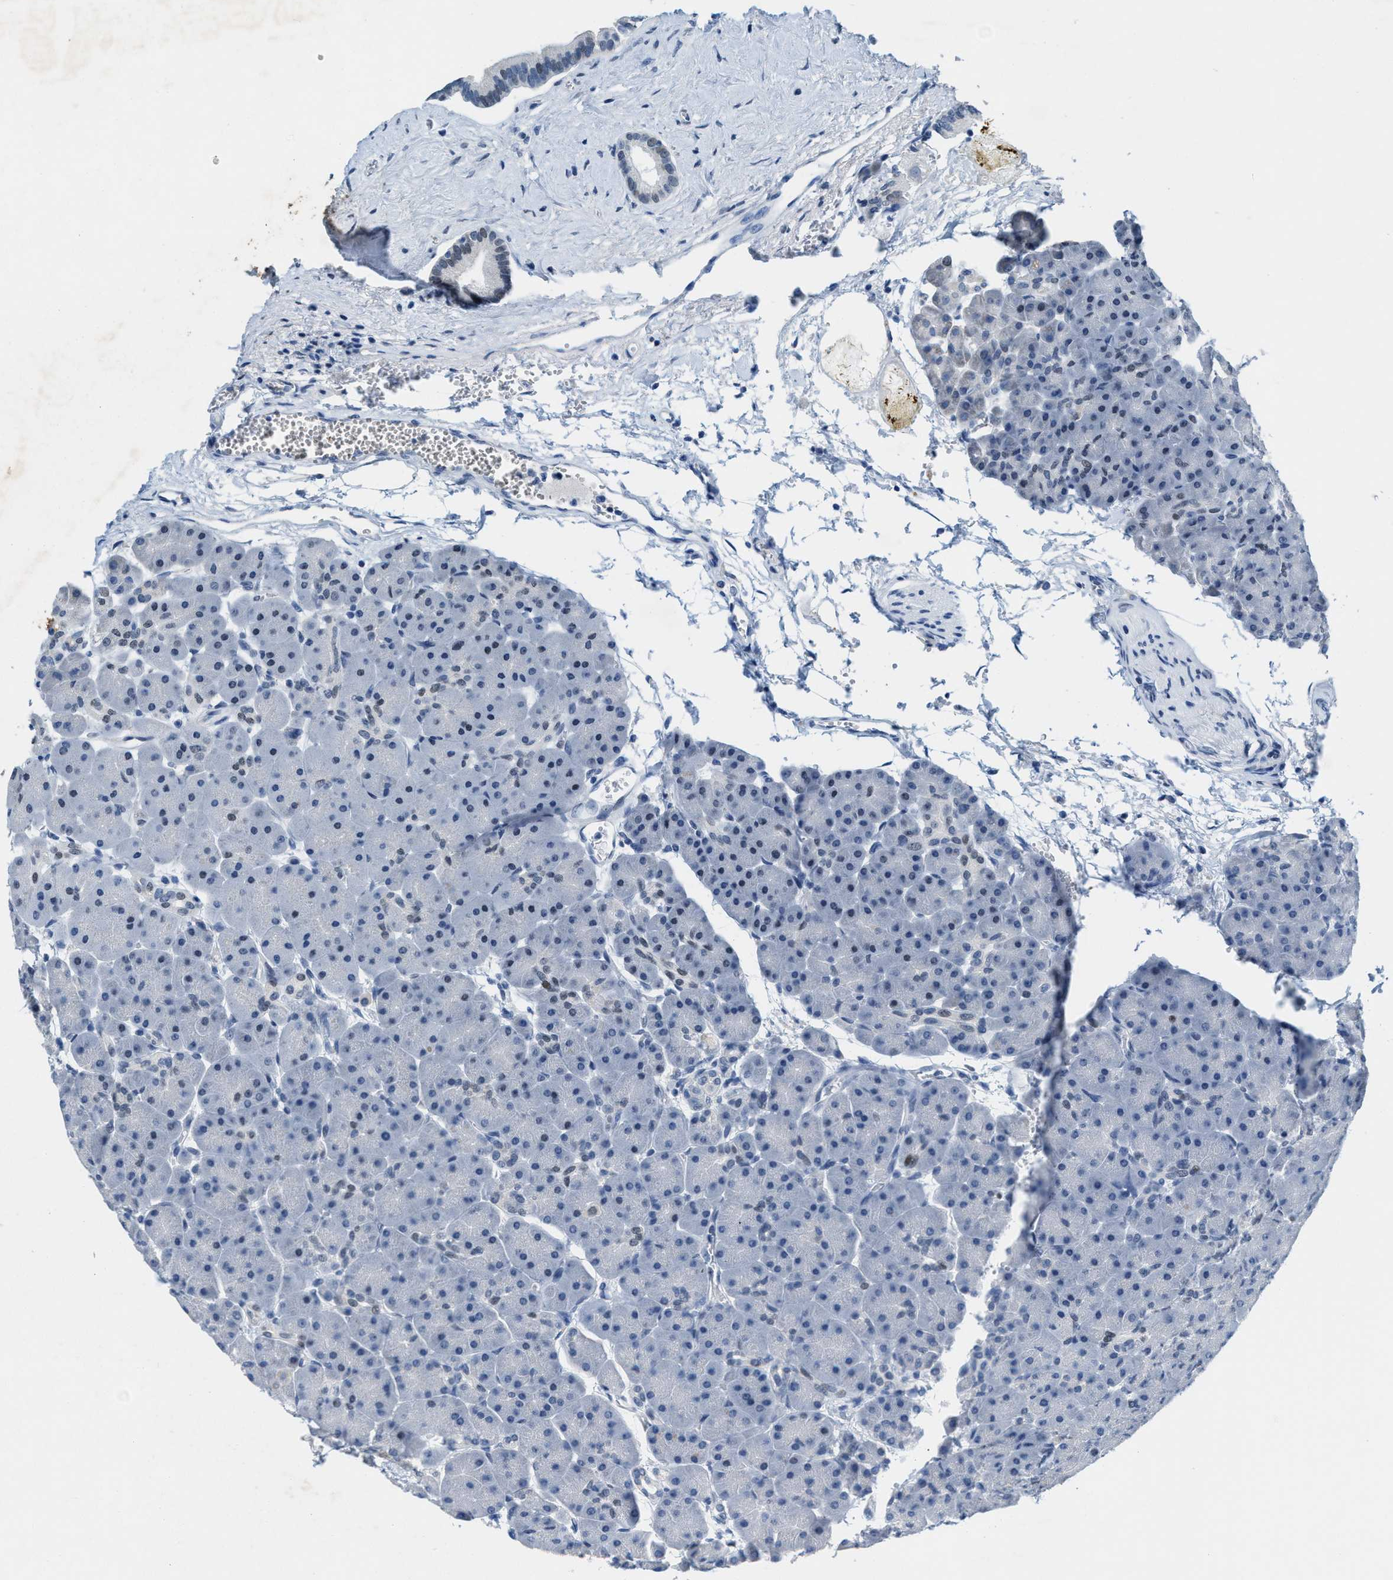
{"staining": {"intensity": "moderate", "quantity": "<25%", "location": "nuclear"}, "tissue": "pancreas", "cell_type": "Exocrine glandular cells", "image_type": "normal", "snomed": [{"axis": "morphology", "description": "Normal tissue, NOS"}, {"axis": "topography", "description": "Pancreas"}], "caption": "The histopathology image shows staining of normal pancreas, revealing moderate nuclear protein staining (brown color) within exocrine glandular cells.", "gene": "SETD1B", "patient": {"sex": "male", "age": 66}}